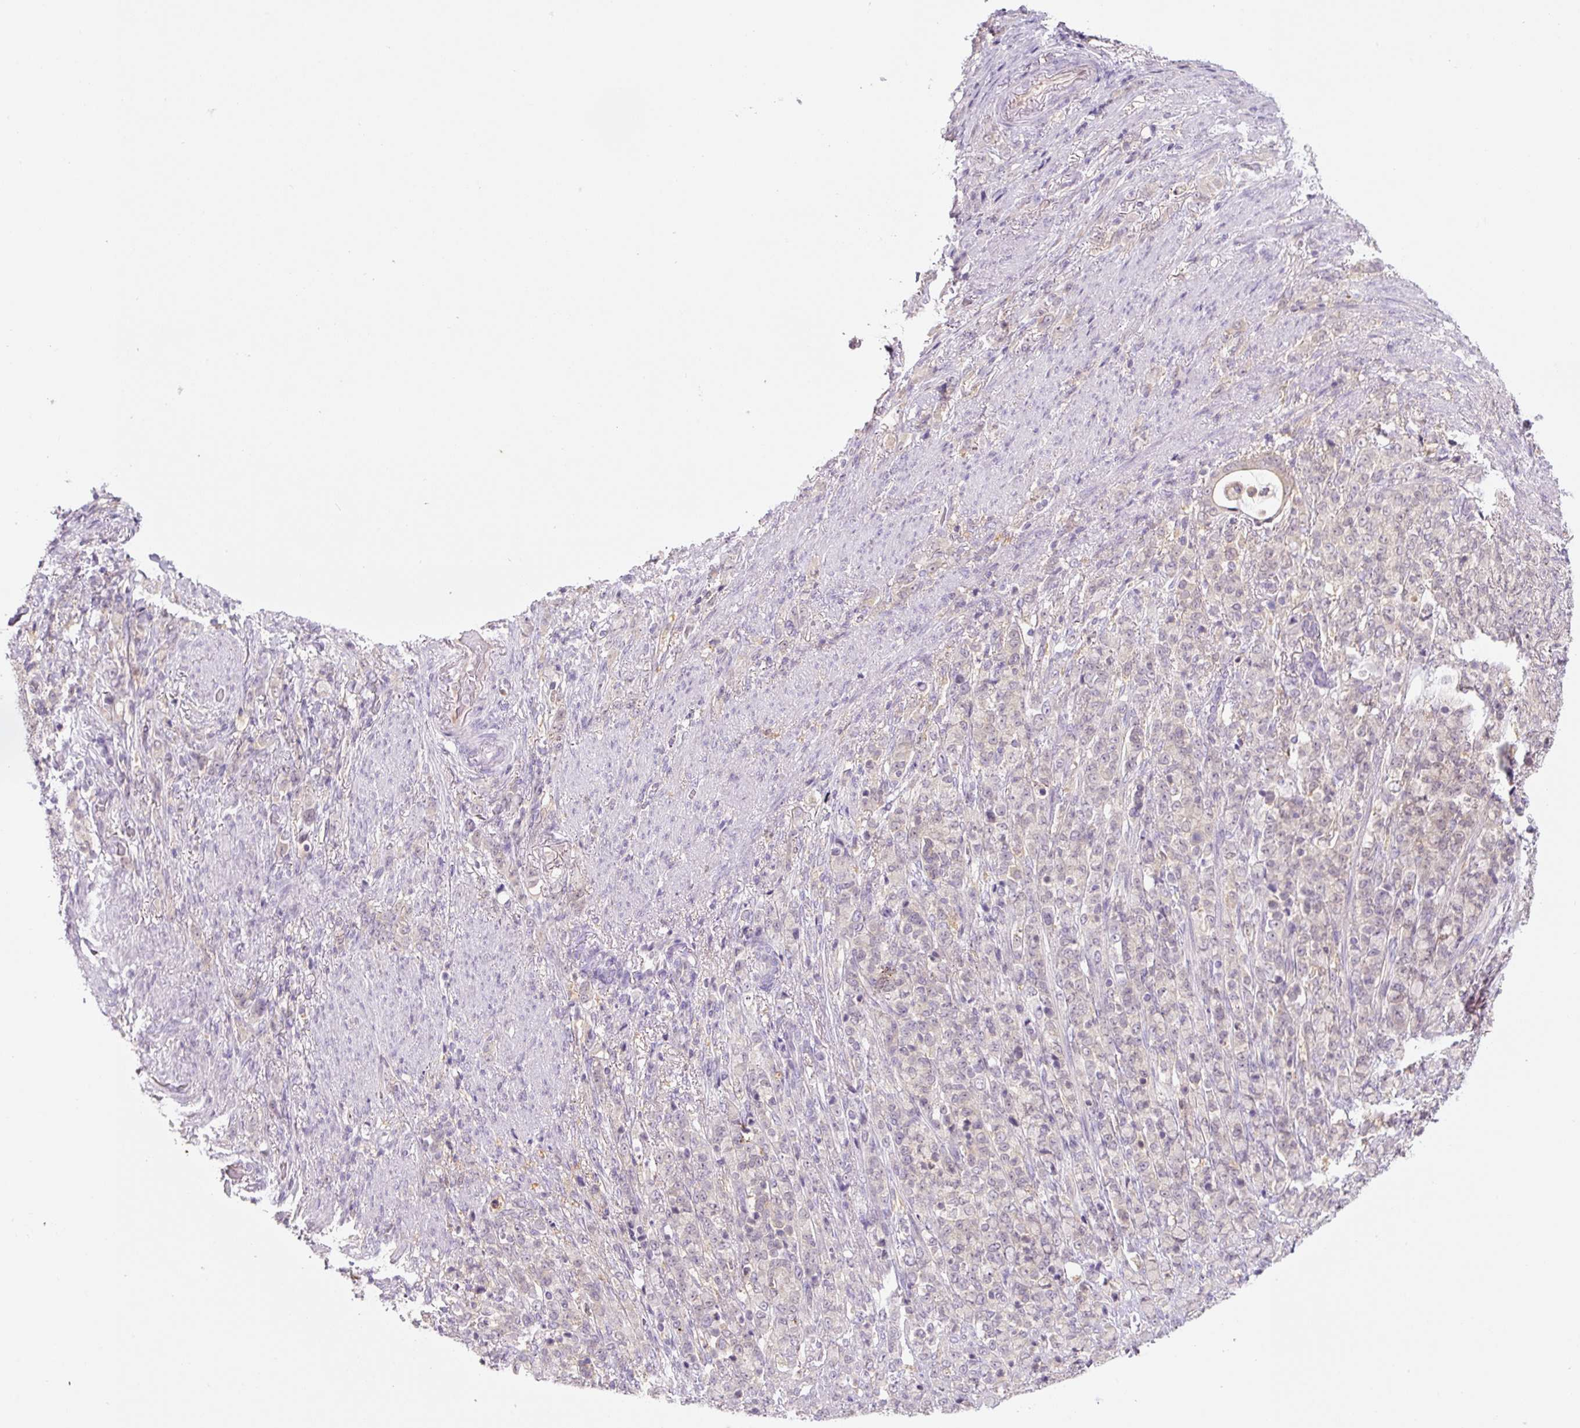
{"staining": {"intensity": "negative", "quantity": "none", "location": "none"}, "tissue": "stomach cancer", "cell_type": "Tumor cells", "image_type": "cancer", "snomed": [{"axis": "morphology", "description": "Adenocarcinoma, NOS"}, {"axis": "topography", "description": "Stomach"}], "caption": "Photomicrograph shows no significant protein positivity in tumor cells of adenocarcinoma (stomach).", "gene": "SPSB2", "patient": {"sex": "female", "age": 79}}